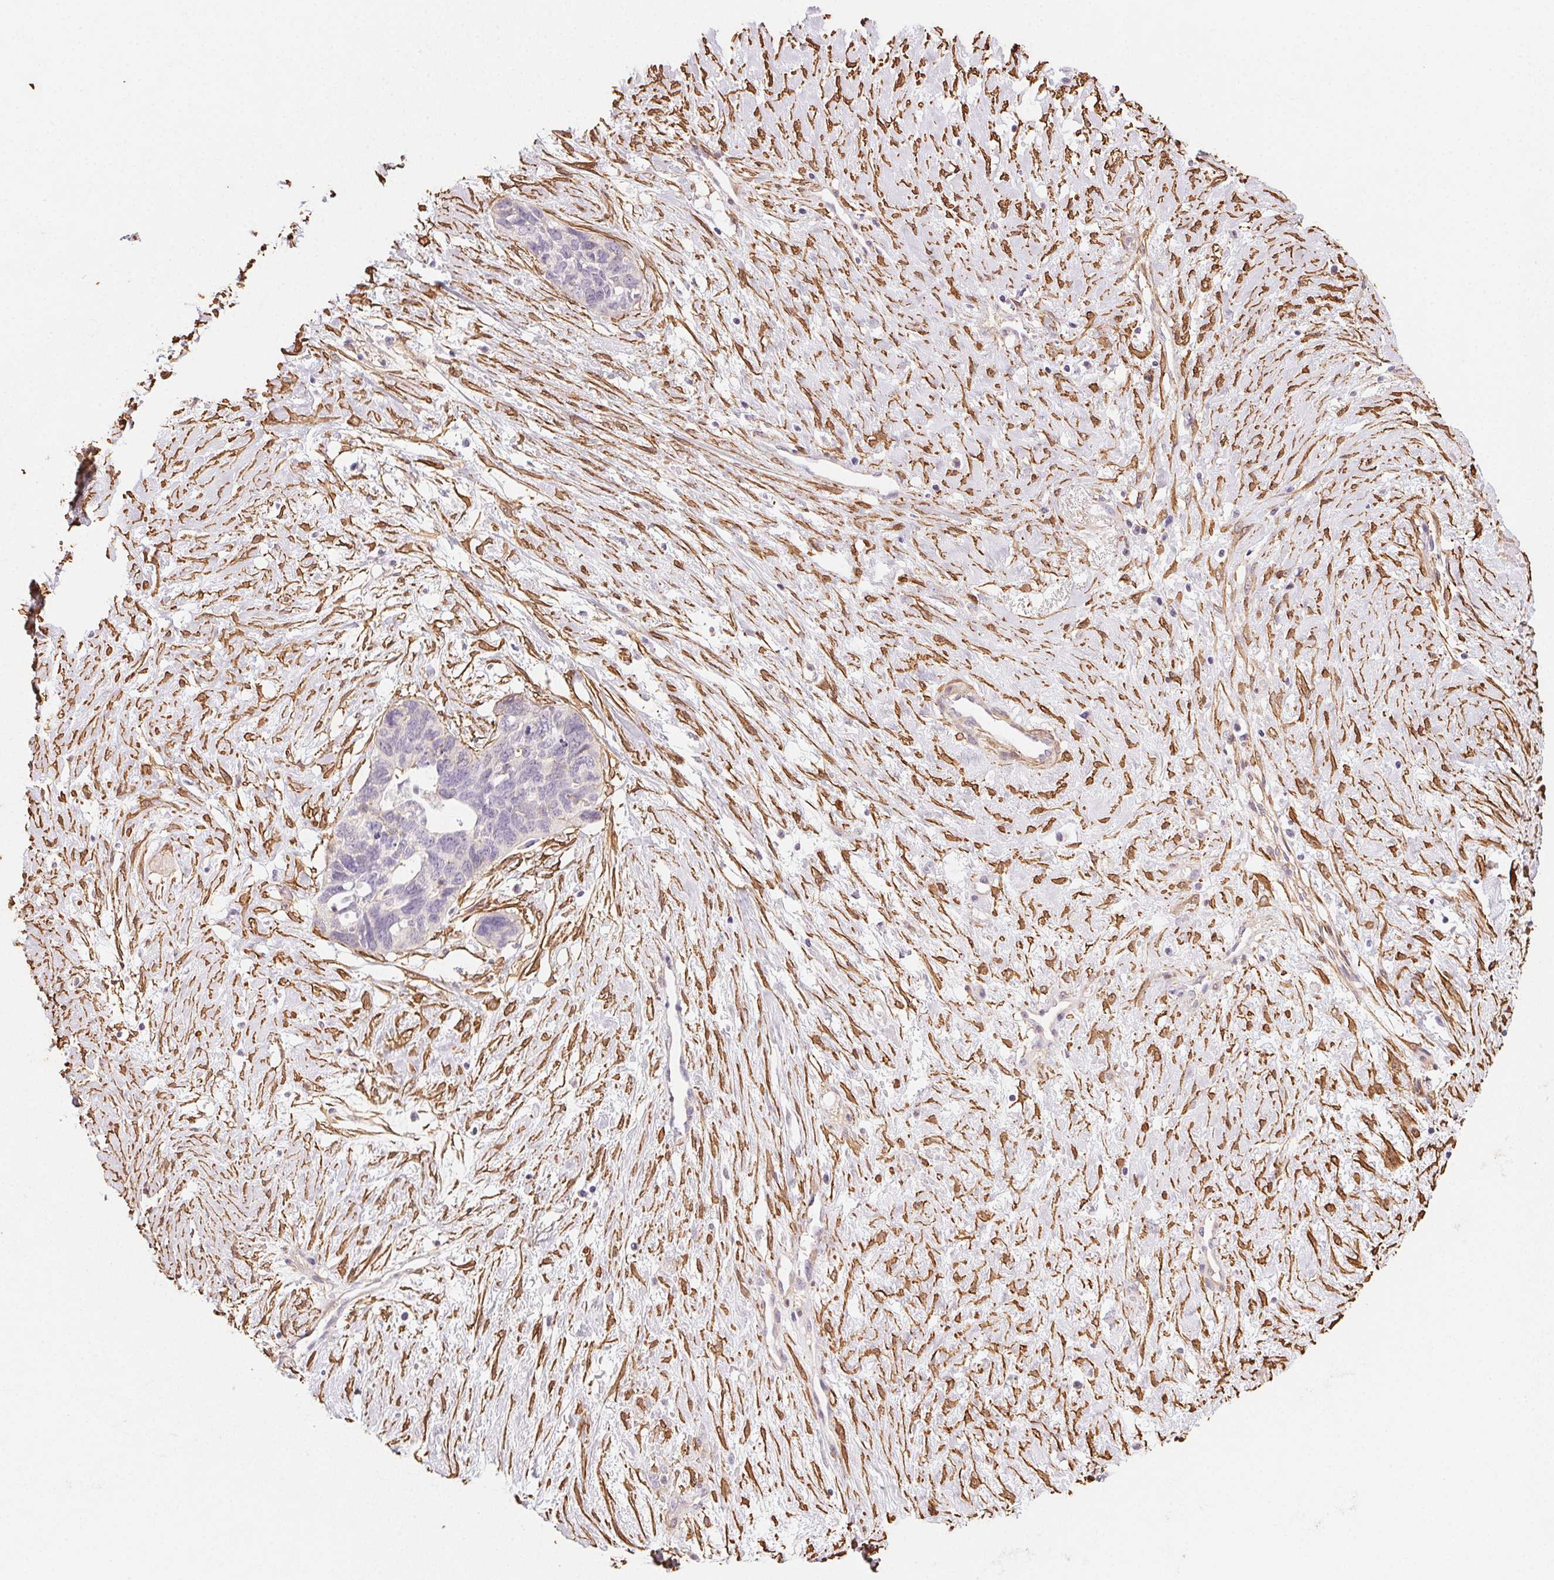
{"staining": {"intensity": "negative", "quantity": "none", "location": "none"}, "tissue": "ovarian cancer", "cell_type": "Tumor cells", "image_type": "cancer", "snomed": [{"axis": "morphology", "description": "Cystadenocarcinoma, serous, NOS"}, {"axis": "topography", "description": "Ovary"}], "caption": "This is an immunohistochemistry photomicrograph of serous cystadenocarcinoma (ovarian). There is no expression in tumor cells.", "gene": "GPX8", "patient": {"sex": "female", "age": 69}}